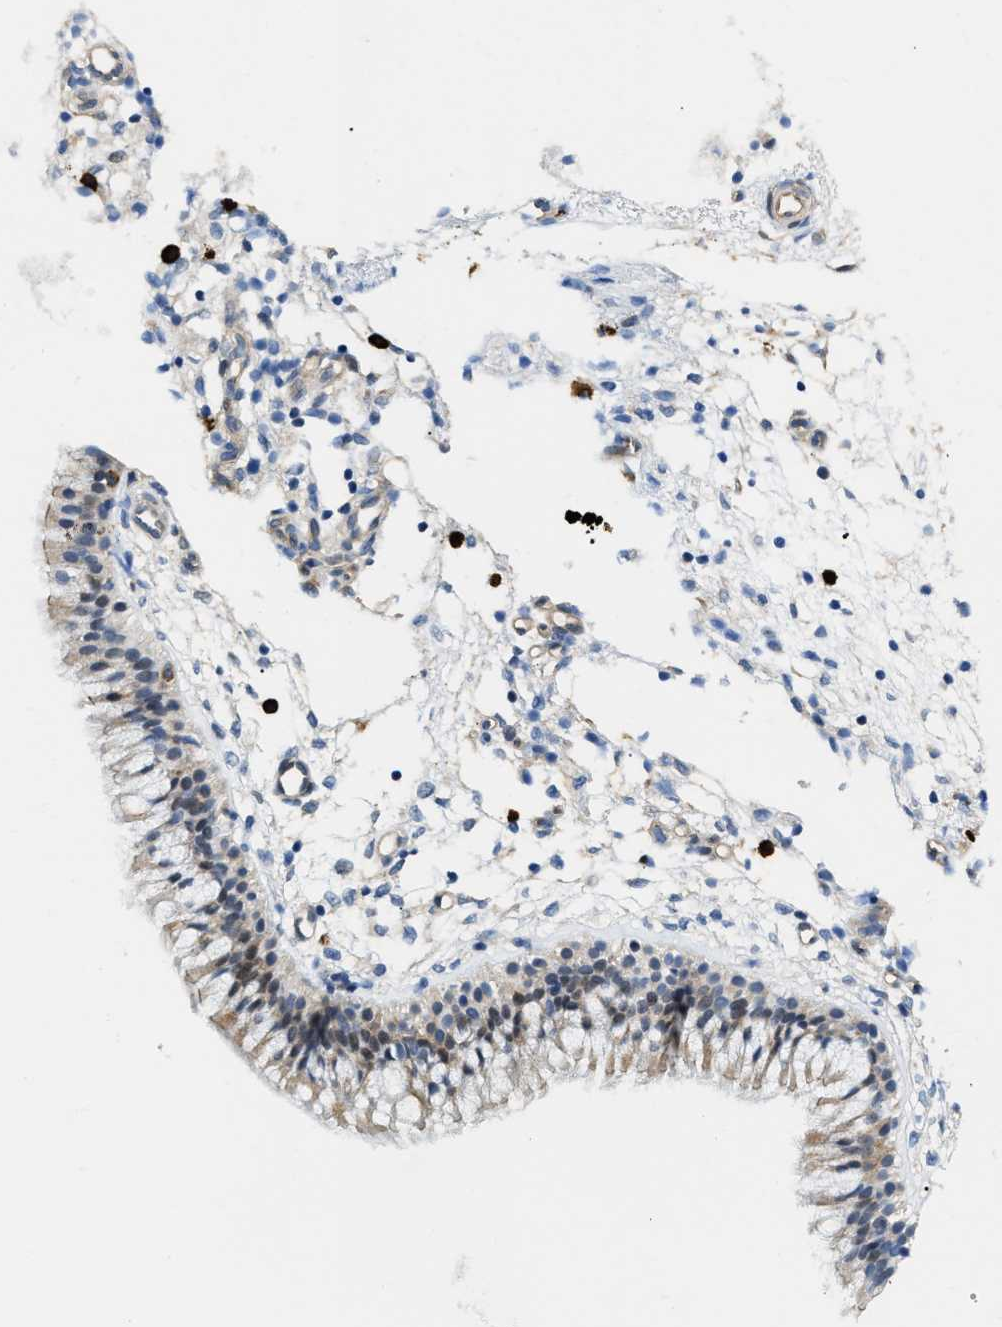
{"staining": {"intensity": "moderate", "quantity": "<25%", "location": "cytoplasmic/membranous"}, "tissue": "nasopharynx", "cell_type": "Respiratory epithelial cells", "image_type": "normal", "snomed": [{"axis": "morphology", "description": "Normal tissue, NOS"}, {"axis": "topography", "description": "Nasopharynx"}], "caption": "The image shows a brown stain indicating the presence of a protein in the cytoplasmic/membranous of respiratory epithelial cells in nasopharynx. (Stains: DAB in brown, nuclei in blue, Microscopy: brightfield microscopy at high magnification).", "gene": "FHL1", "patient": {"sex": "male", "age": 21}}